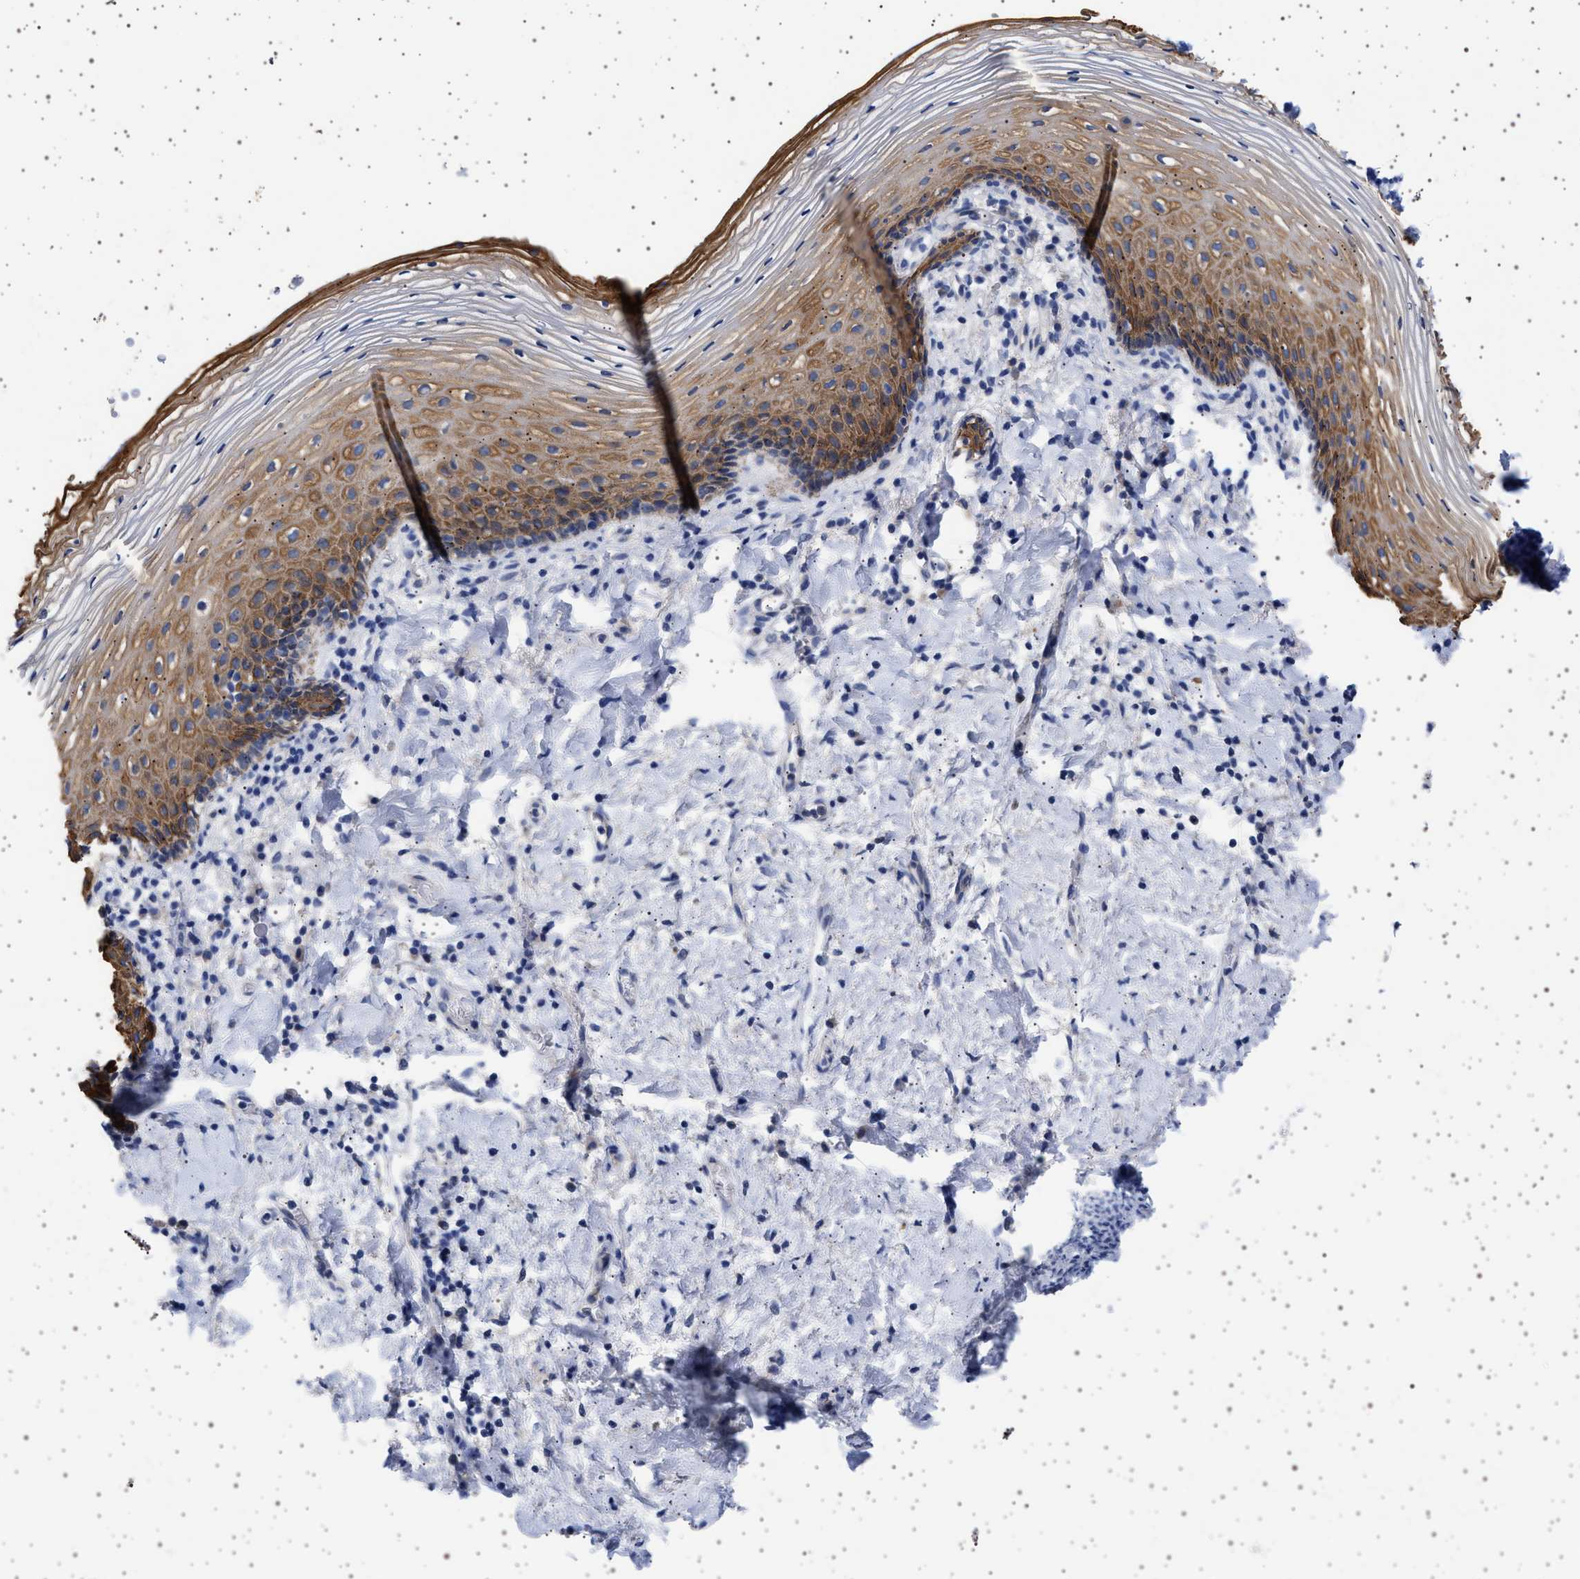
{"staining": {"intensity": "moderate", "quantity": ">75%", "location": "cytoplasmic/membranous"}, "tissue": "vagina", "cell_type": "Squamous epithelial cells", "image_type": "normal", "snomed": [{"axis": "morphology", "description": "Normal tissue, NOS"}, {"axis": "topography", "description": "Vagina"}], "caption": "Normal vagina demonstrates moderate cytoplasmic/membranous positivity in approximately >75% of squamous epithelial cells, visualized by immunohistochemistry.", "gene": "TRMT10B", "patient": {"sex": "female", "age": 60}}